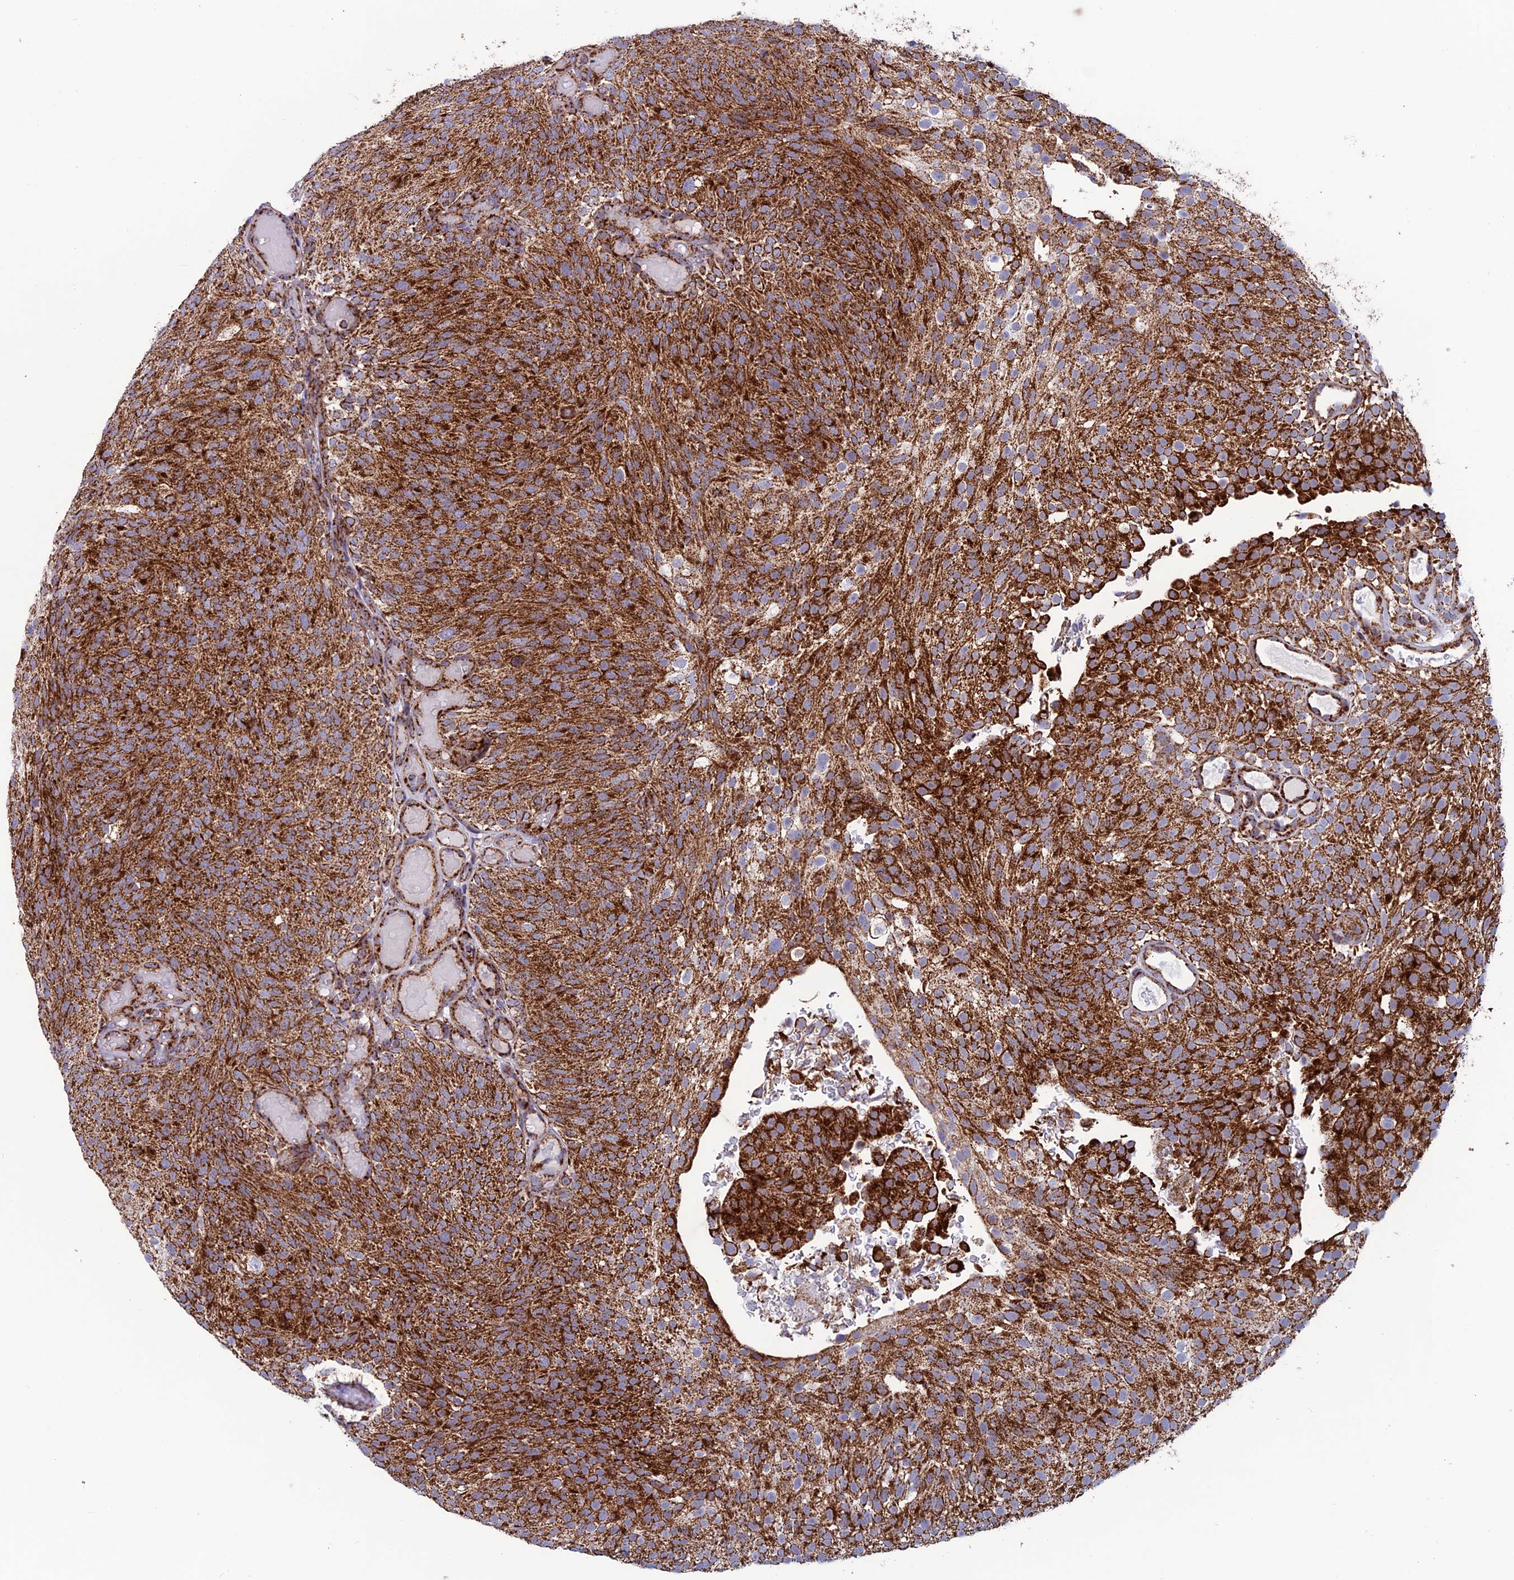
{"staining": {"intensity": "moderate", "quantity": ">75%", "location": "cytoplasmic/membranous"}, "tissue": "urothelial cancer", "cell_type": "Tumor cells", "image_type": "cancer", "snomed": [{"axis": "morphology", "description": "Urothelial carcinoma, Low grade"}, {"axis": "topography", "description": "Urinary bladder"}], "caption": "This photomicrograph exhibits immunohistochemistry (IHC) staining of low-grade urothelial carcinoma, with medium moderate cytoplasmic/membranous staining in approximately >75% of tumor cells.", "gene": "MRPS18B", "patient": {"sex": "male", "age": 78}}